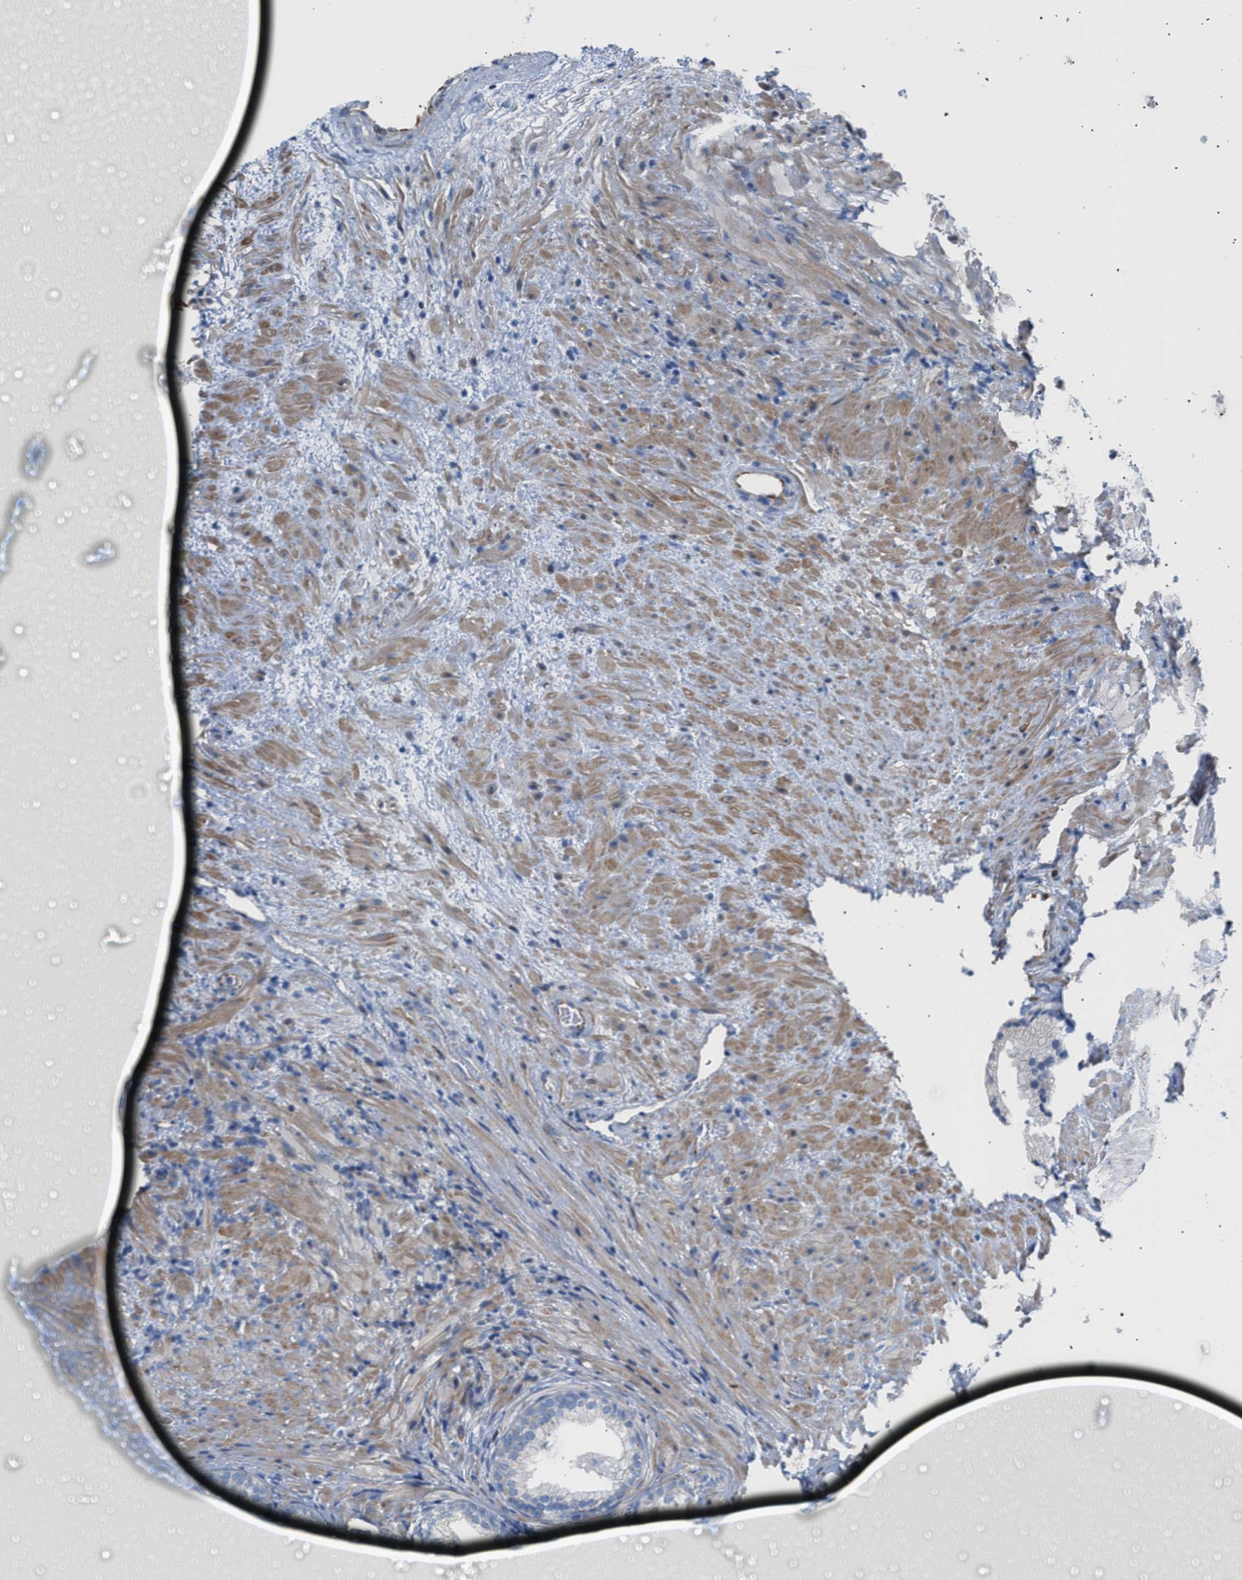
{"staining": {"intensity": "strong", "quantity": "<25%", "location": "cytoplasmic/membranous"}, "tissue": "prostate", "cell_type": "Glandular cells", "image_type": "normal", "snomed": [{"axis": "morphology", "description": "Normal tissue, NOS"}, {"axis": "topography", "description": "Prostate"}], "caption": "IHC micrograph of unremarkable human prostate stained for a protein (brown), which exhibits medium levels of strong cytoplasmic/membranous staining in approximately <25% of glandular cells.", "gene": "TFPI", "patient": {"sex": "male", "age": 76}}